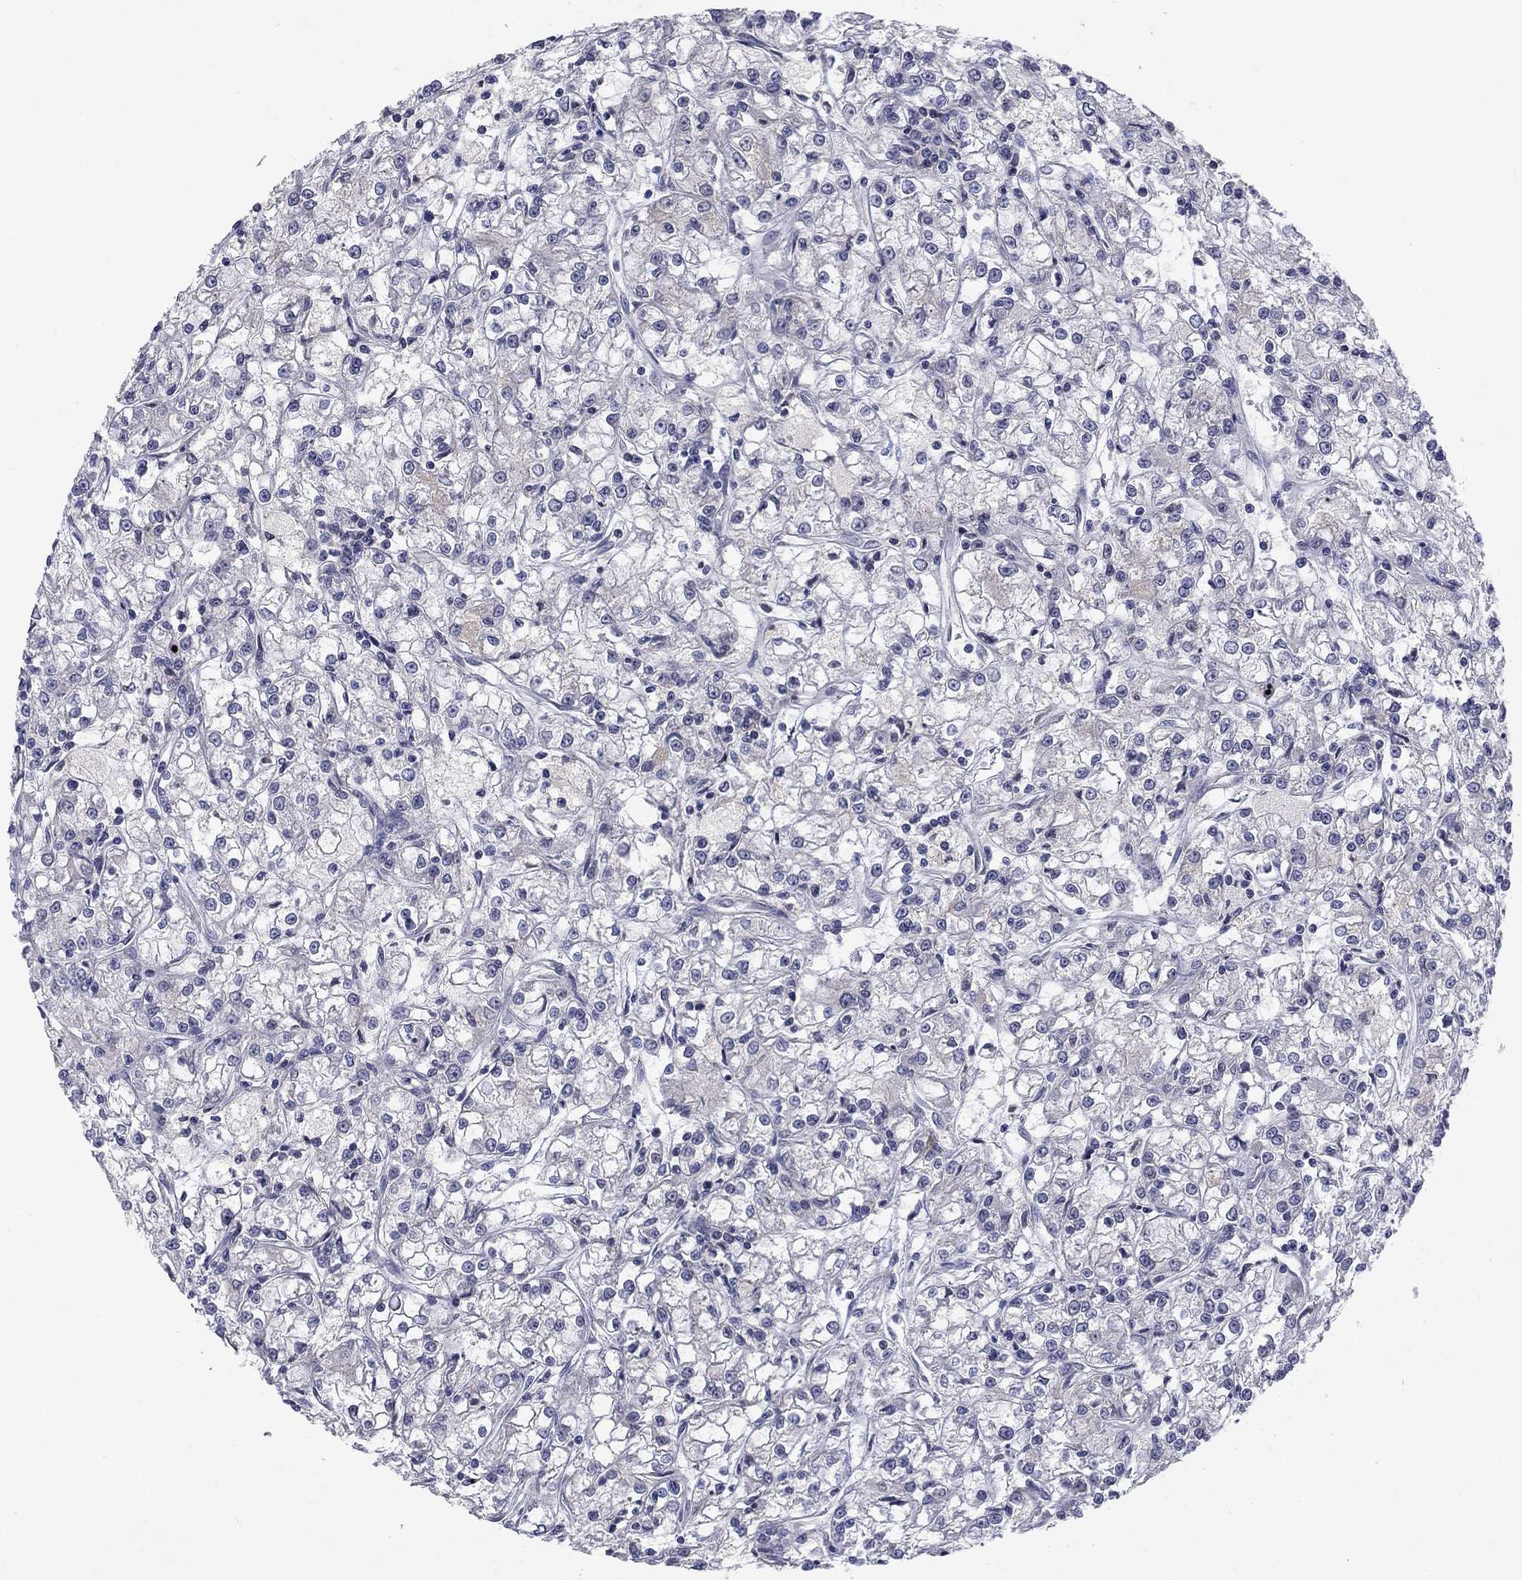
{"staining": {"intensity": "negative", "quantity": "none", "location": "none"}, "tissue": "renal cancer", "cell_type": "Tumor cells", "image_type": "cancer", "snomed": [{"axis": "morphology", "description": "Adenocarcinoma, NOS"}, {"axis": "topography", "description": "Kidney"}], "caption": "There is no significant expression in tumor cells of renal cancer.", "gene": "CACNA1A", "patient": {"sex": "female", "age": 59}}